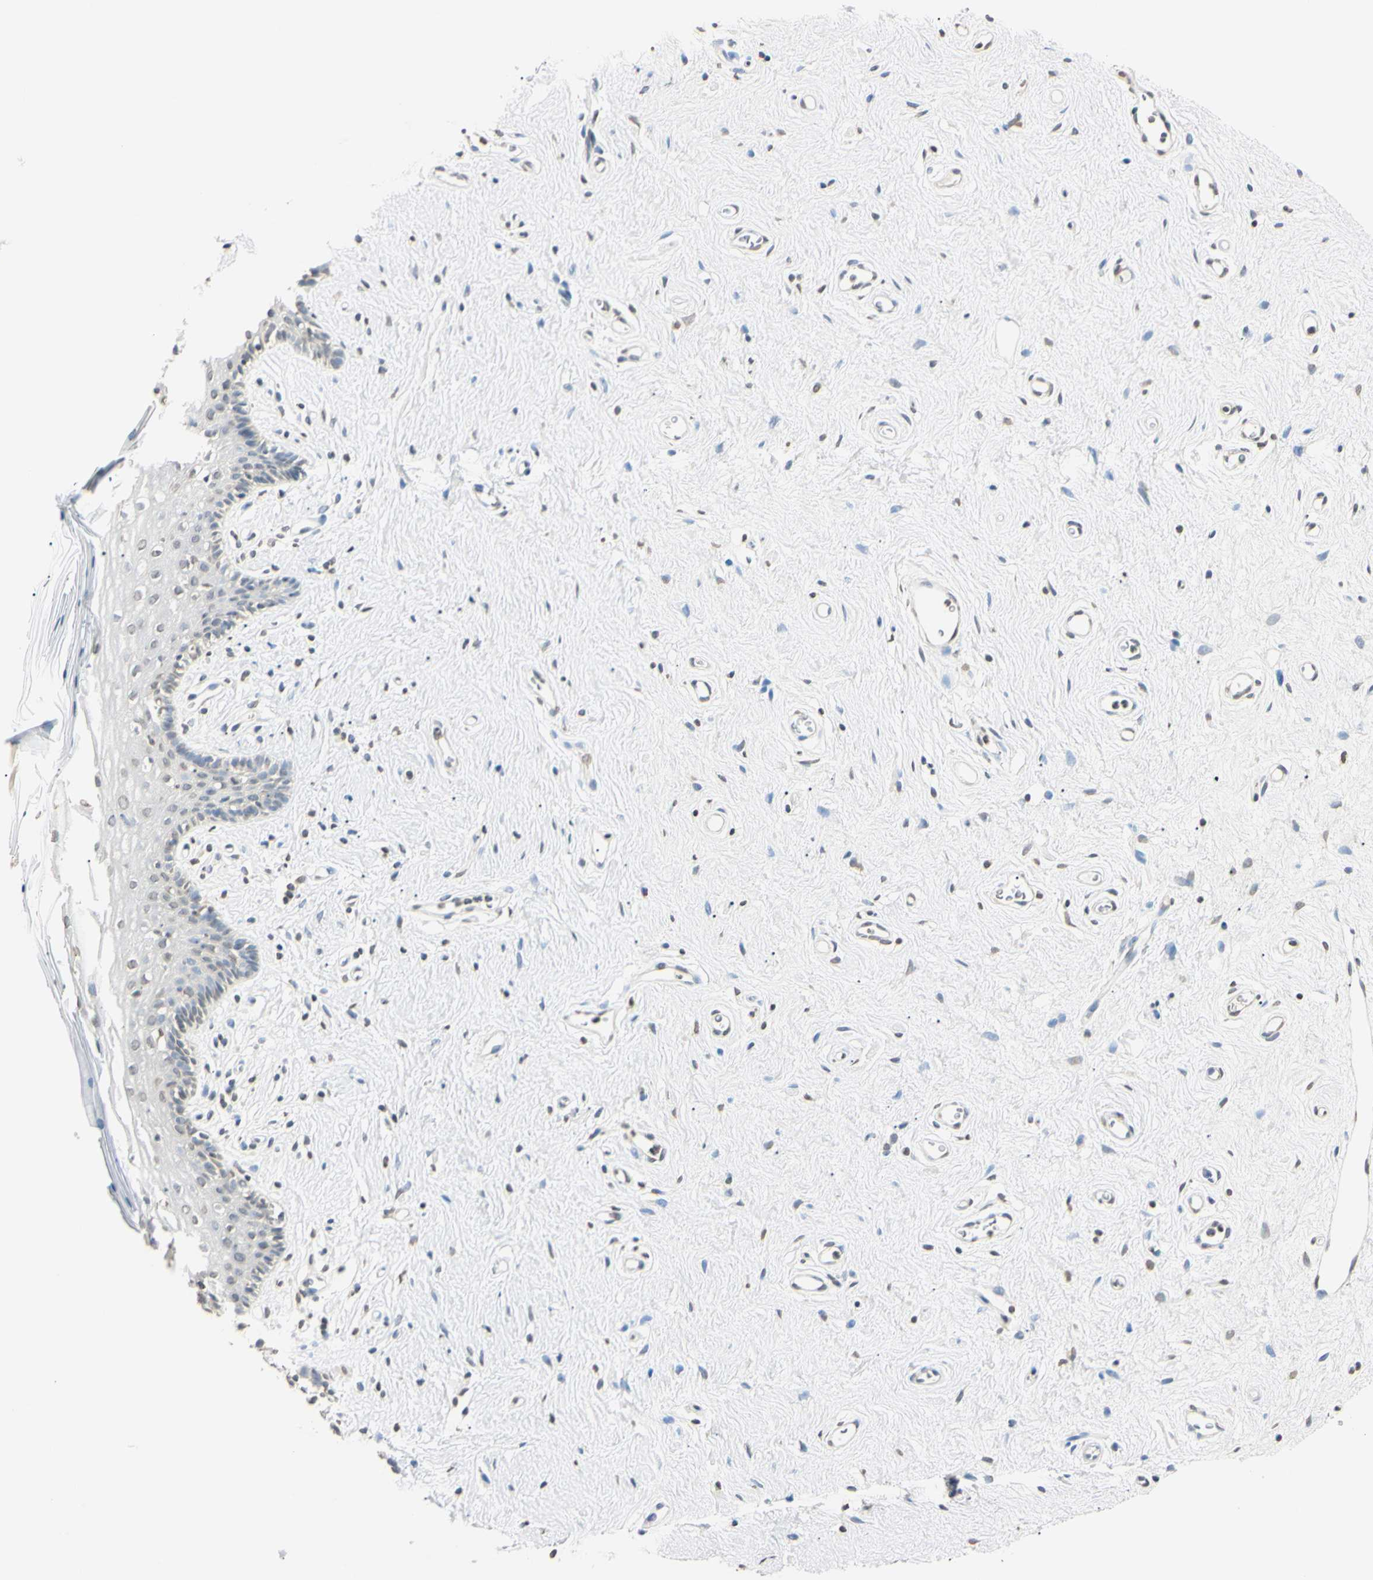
{"staining": {"intensity": "weak", "quantity": "<25%", "location": "nuclear"}, "tissue": "vagina", "cell_type": "Squamous epithelial cells", "image_type": "normal", "snomed": [{"axis": "morphology", "description": "Normal tissue, NOS"}, {"axis": "topography", "description": "Vagina"}], "caption": "DAB (3,3'-diaminobenzidine) immunohistochemical staining of normal vagina displays no significant staining in squamous epithelial cells.", "gene": "CDC45", "patient": {"sex": "female", "age": 44}}